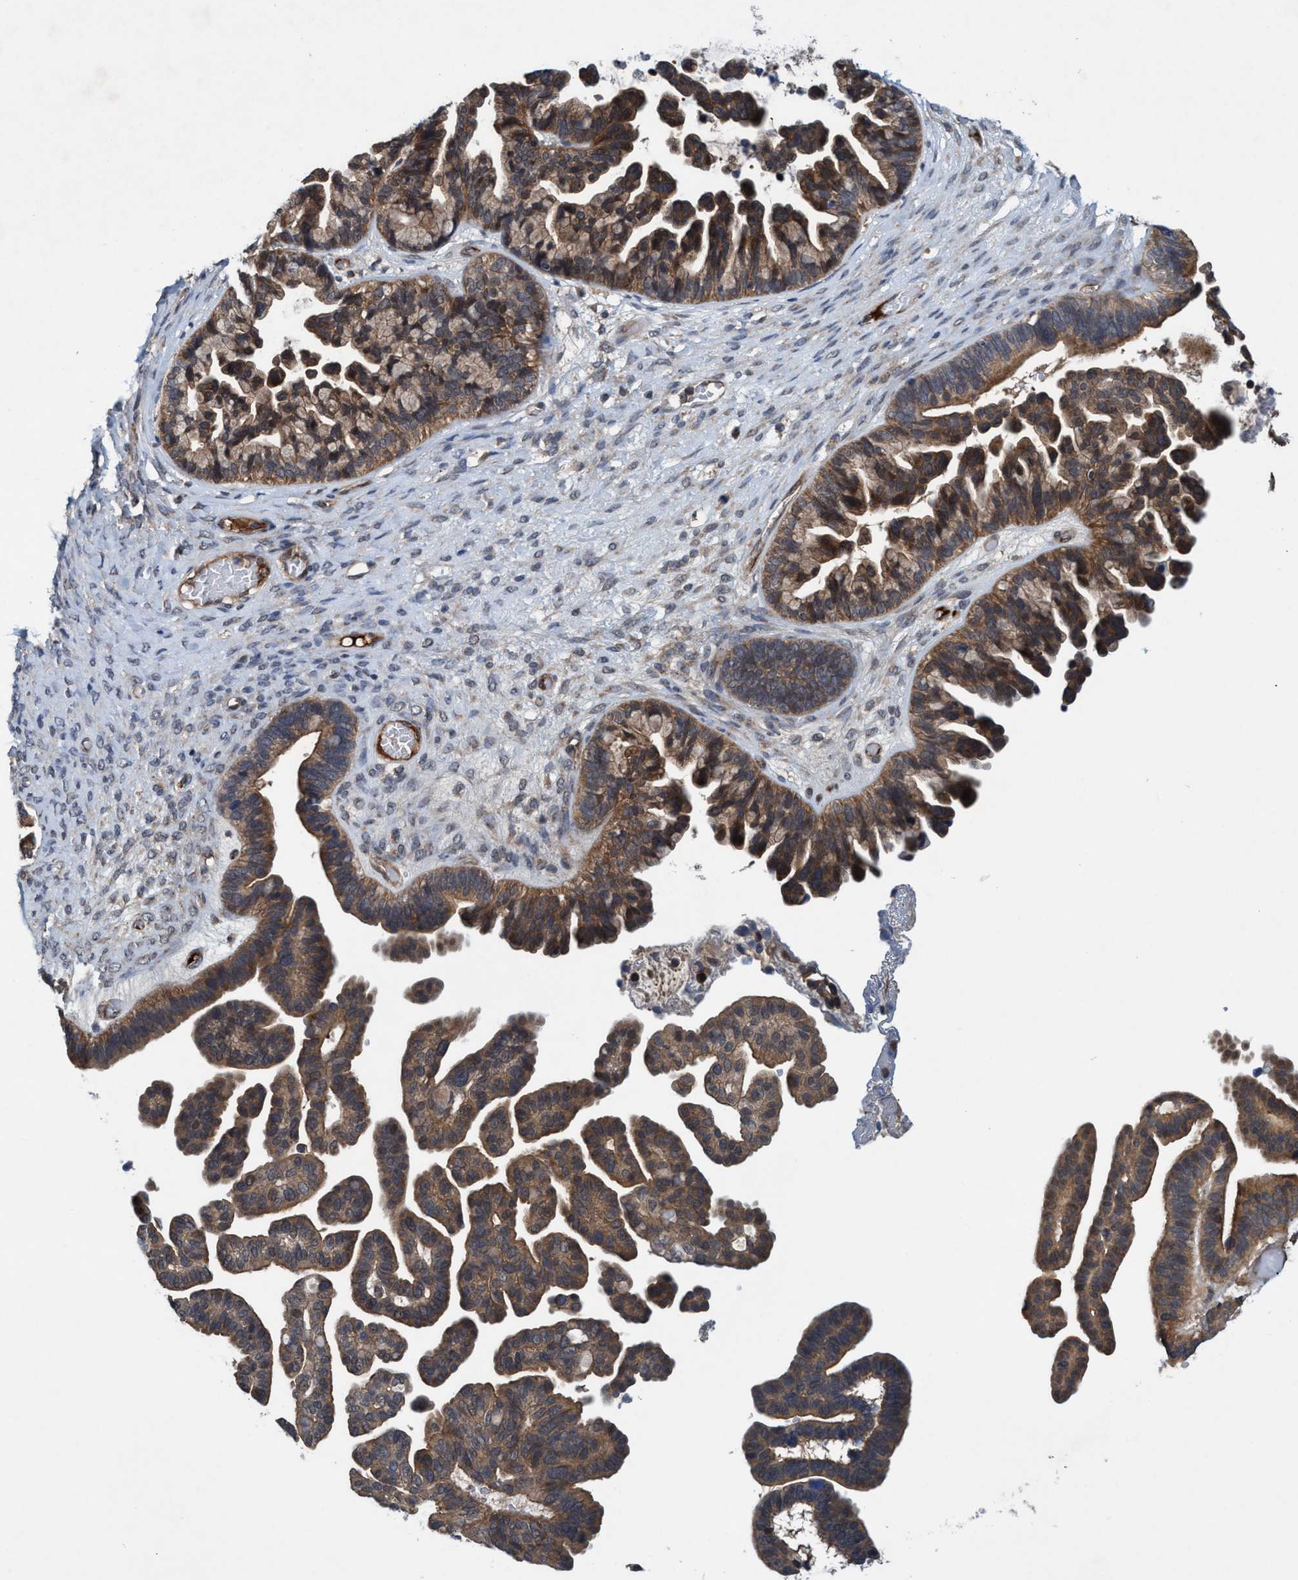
{"staining": {"intensity": "moderate", "quantity": ">75%", "location": "cytoplasmic/membranous"}, "tissue": "ovarian cancer", "cell_type": "Tumor cells", "image_type": "cancer", "snomed": [{"axis": "morphology", "description": "Cystadenocarcinoma, serous, NOS"}, {"axis": "topography", "description": "Ovary"}], "caption": "A brown stain highlights moderate cytoplasmic/membranous staining of a protein in ovarian serous cystadenocarcinoma tumor cells.", "gene": "TRIM65", "patient": {"sex": "female", "age": 56}}